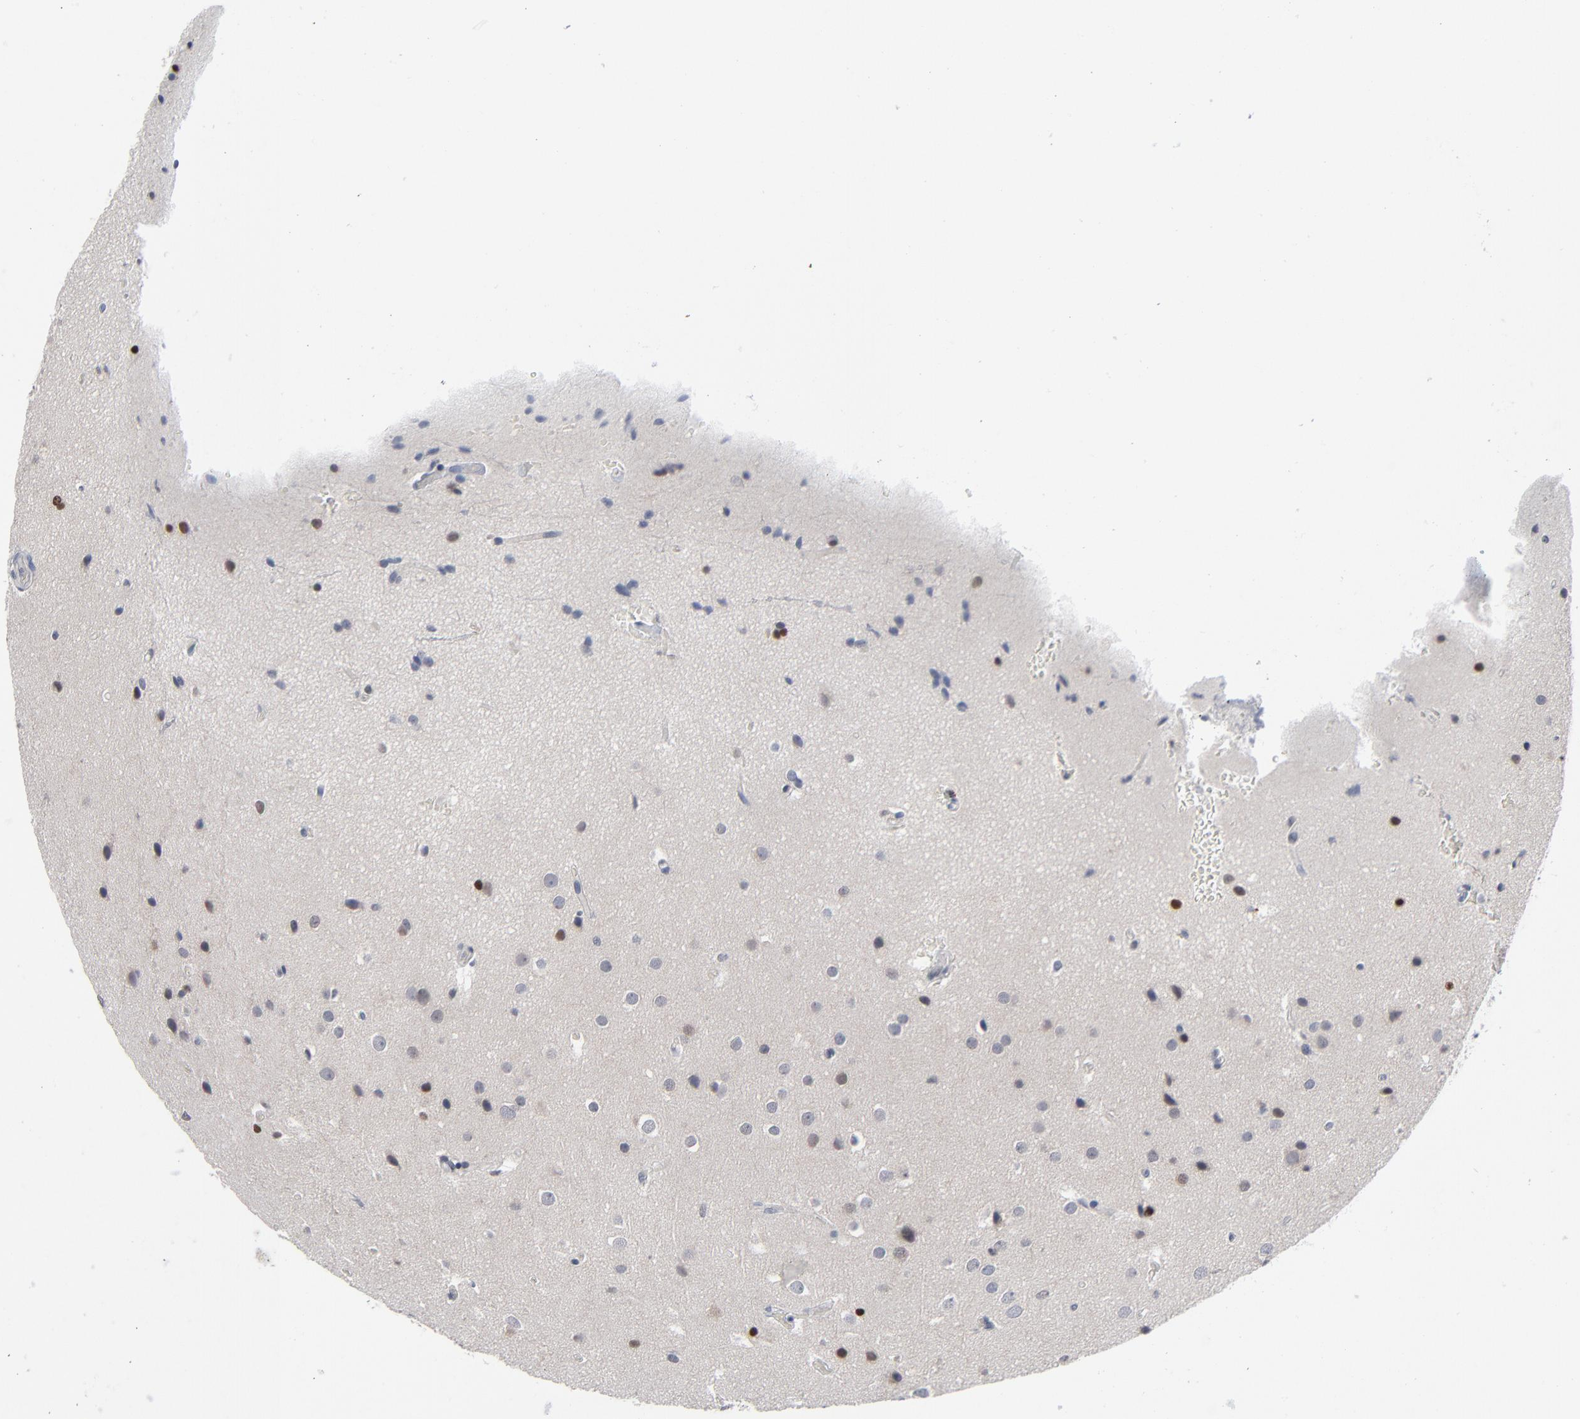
{"staining": {"intensity": "moderate", "quantity": "25%-75%", "location": "nuclear"}, "tissue": "glioma", "cell_type": "Tumor cells", "image_type": "cancer", "snomed": [{"axis": "morphology", "description": "Glioma, malignant, Low grade"}, {"axis": "topography", "description": "Cerebral cortex"}], "caption": "Protein staining shows moderate nuclear staining in about 25%-75% of tumor cells in low-grade glioma (malignant).", "gene": "FOXN2", "patient": {"sex": "female", "age": 47}}